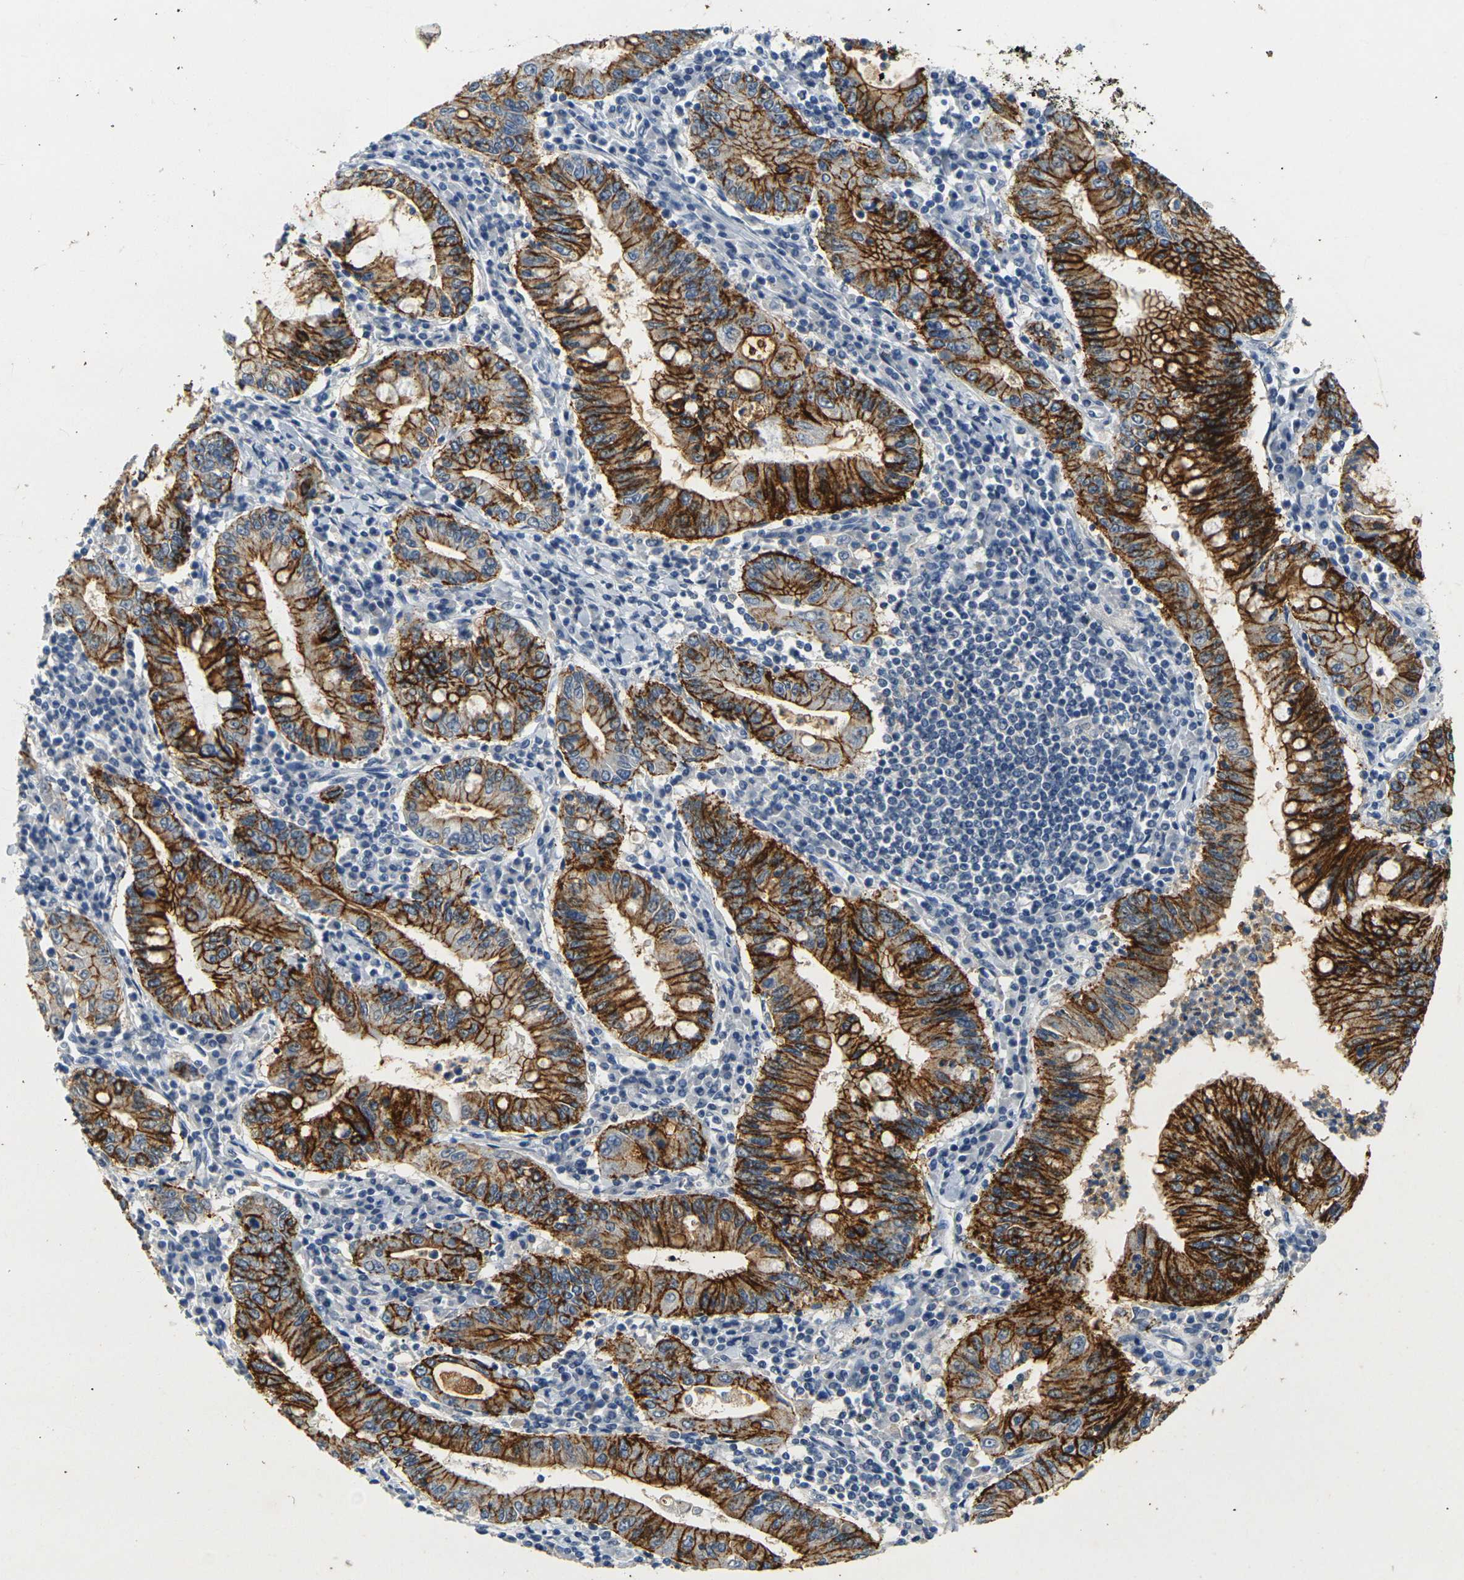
{"staining": {"intensity": "strong", "quantity": ">75%", "location": "cytoplasmic/membranous"}, "tissue": "stomach cancer", "cell_type": "Tumor cells", "image_type": "cancer", "snomed": [{"axis": "morphology", "description": "Normal tissue, NOS"}, {"axis": "morphology", "description": "Adenocarcinoma, NOS"}, {"axis": "topography", "description": "Esophagus"}, {"axis": "topography", "description": "Stomach, upper"}, {"axis": "topography", "description": "Peripheral nerve tissue"}], "caption": "A brown stain labels strong cytoplasmic/membranous positivity of a protein in human stomach cancer (adenocarcinoma) tumor cells.", "gene": "CLDN7", "patient": {"sex": "male", "age": 62}}